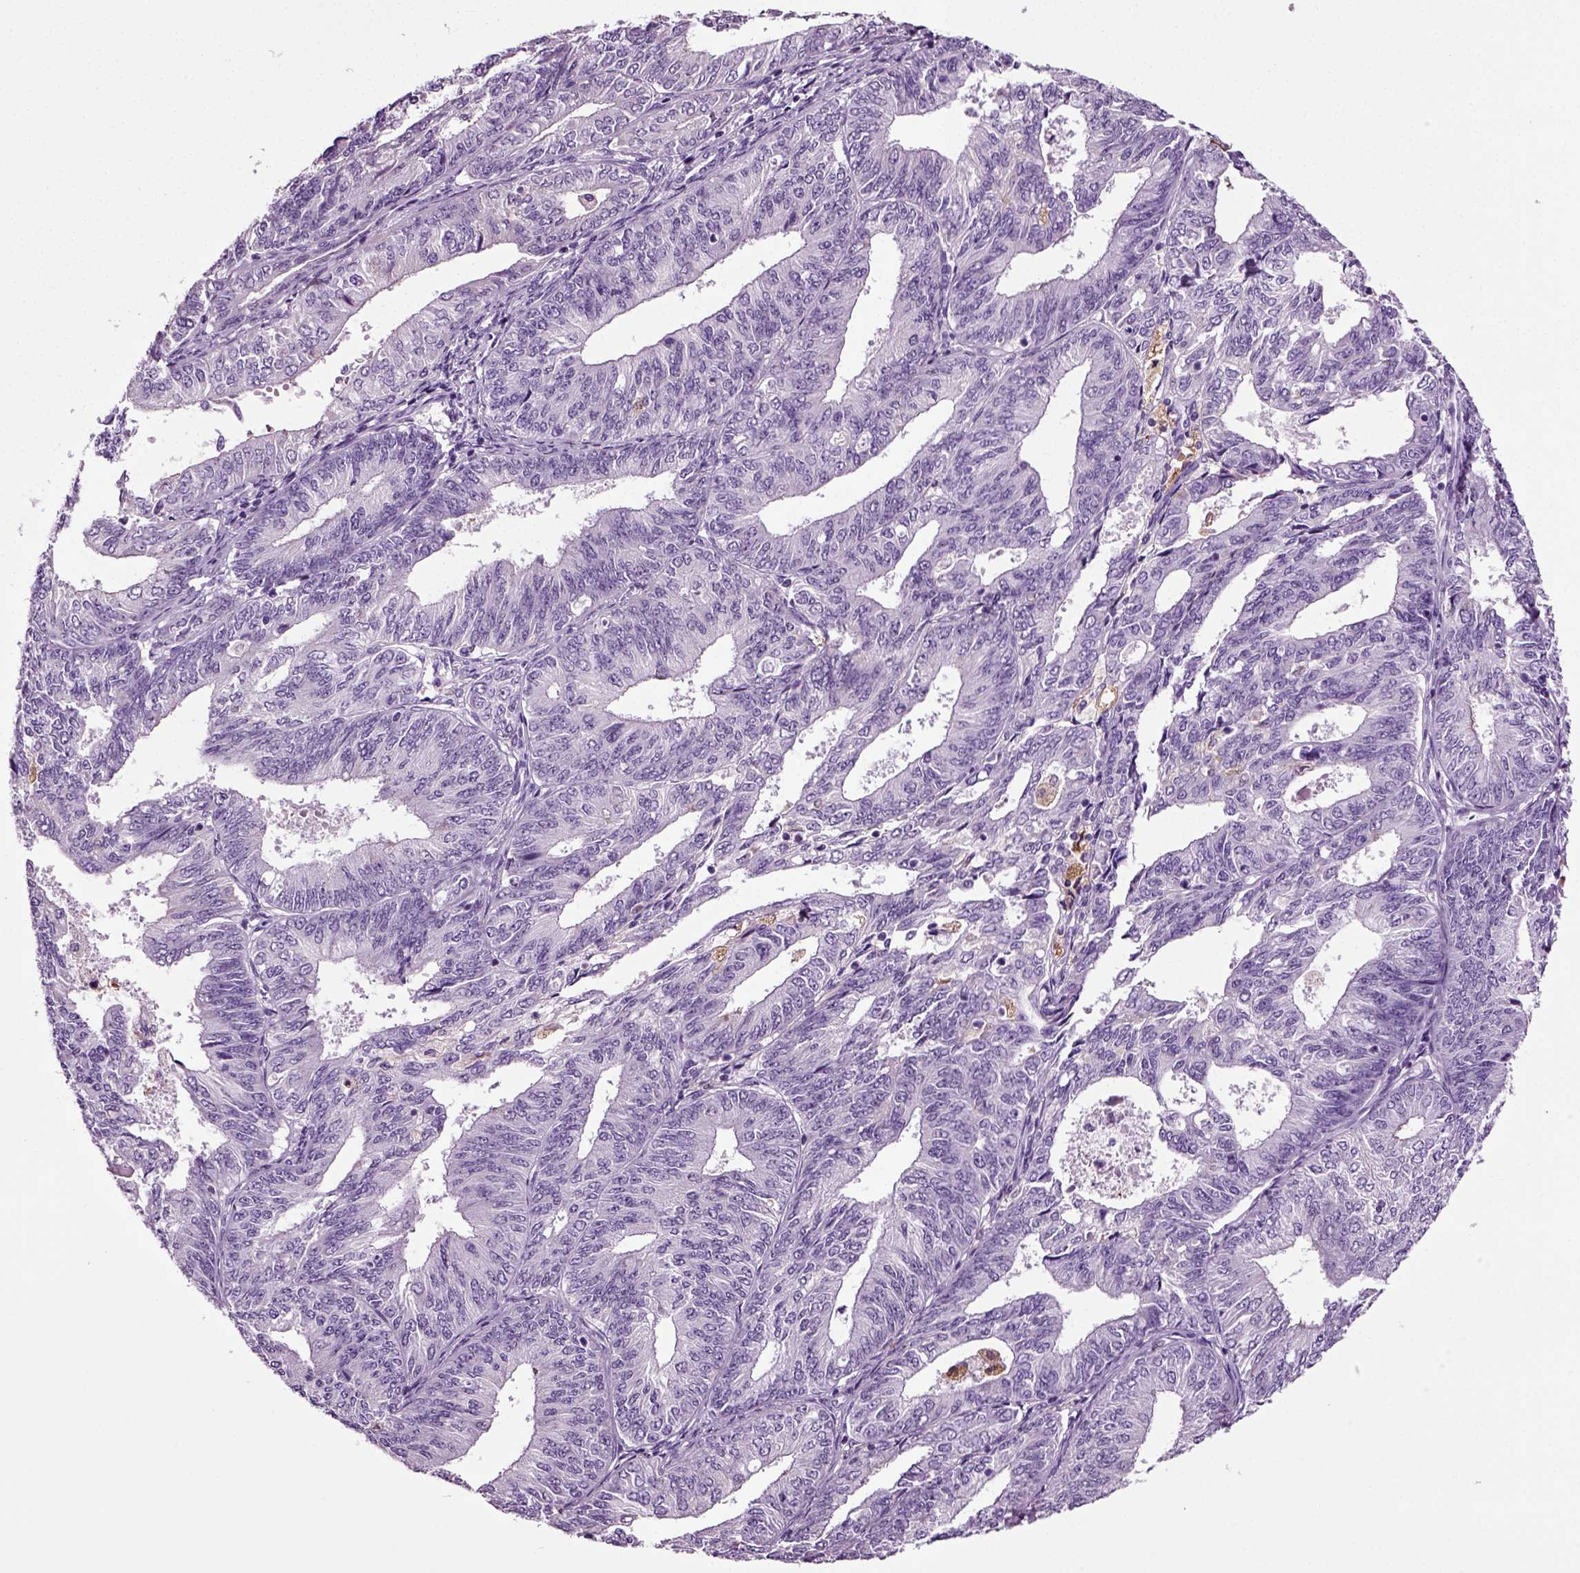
{"staining": {"intensity": "negative", "quantity": "none", "location": "none"}, "tissue": "endometrial cancer", "cell_type": "Tumor cells", "image_type": "cancer", "snomed": [{"axis": "morphology", "description": "Adenocarcinoma, NOS"}, {"axis": "topography", "description": "Endometrium"}], "caption": "There is no significant expression in tumor cells of endometrial cancer.", "gene": "DNAH10", "patient": {"sex": "female", "age": 58}}